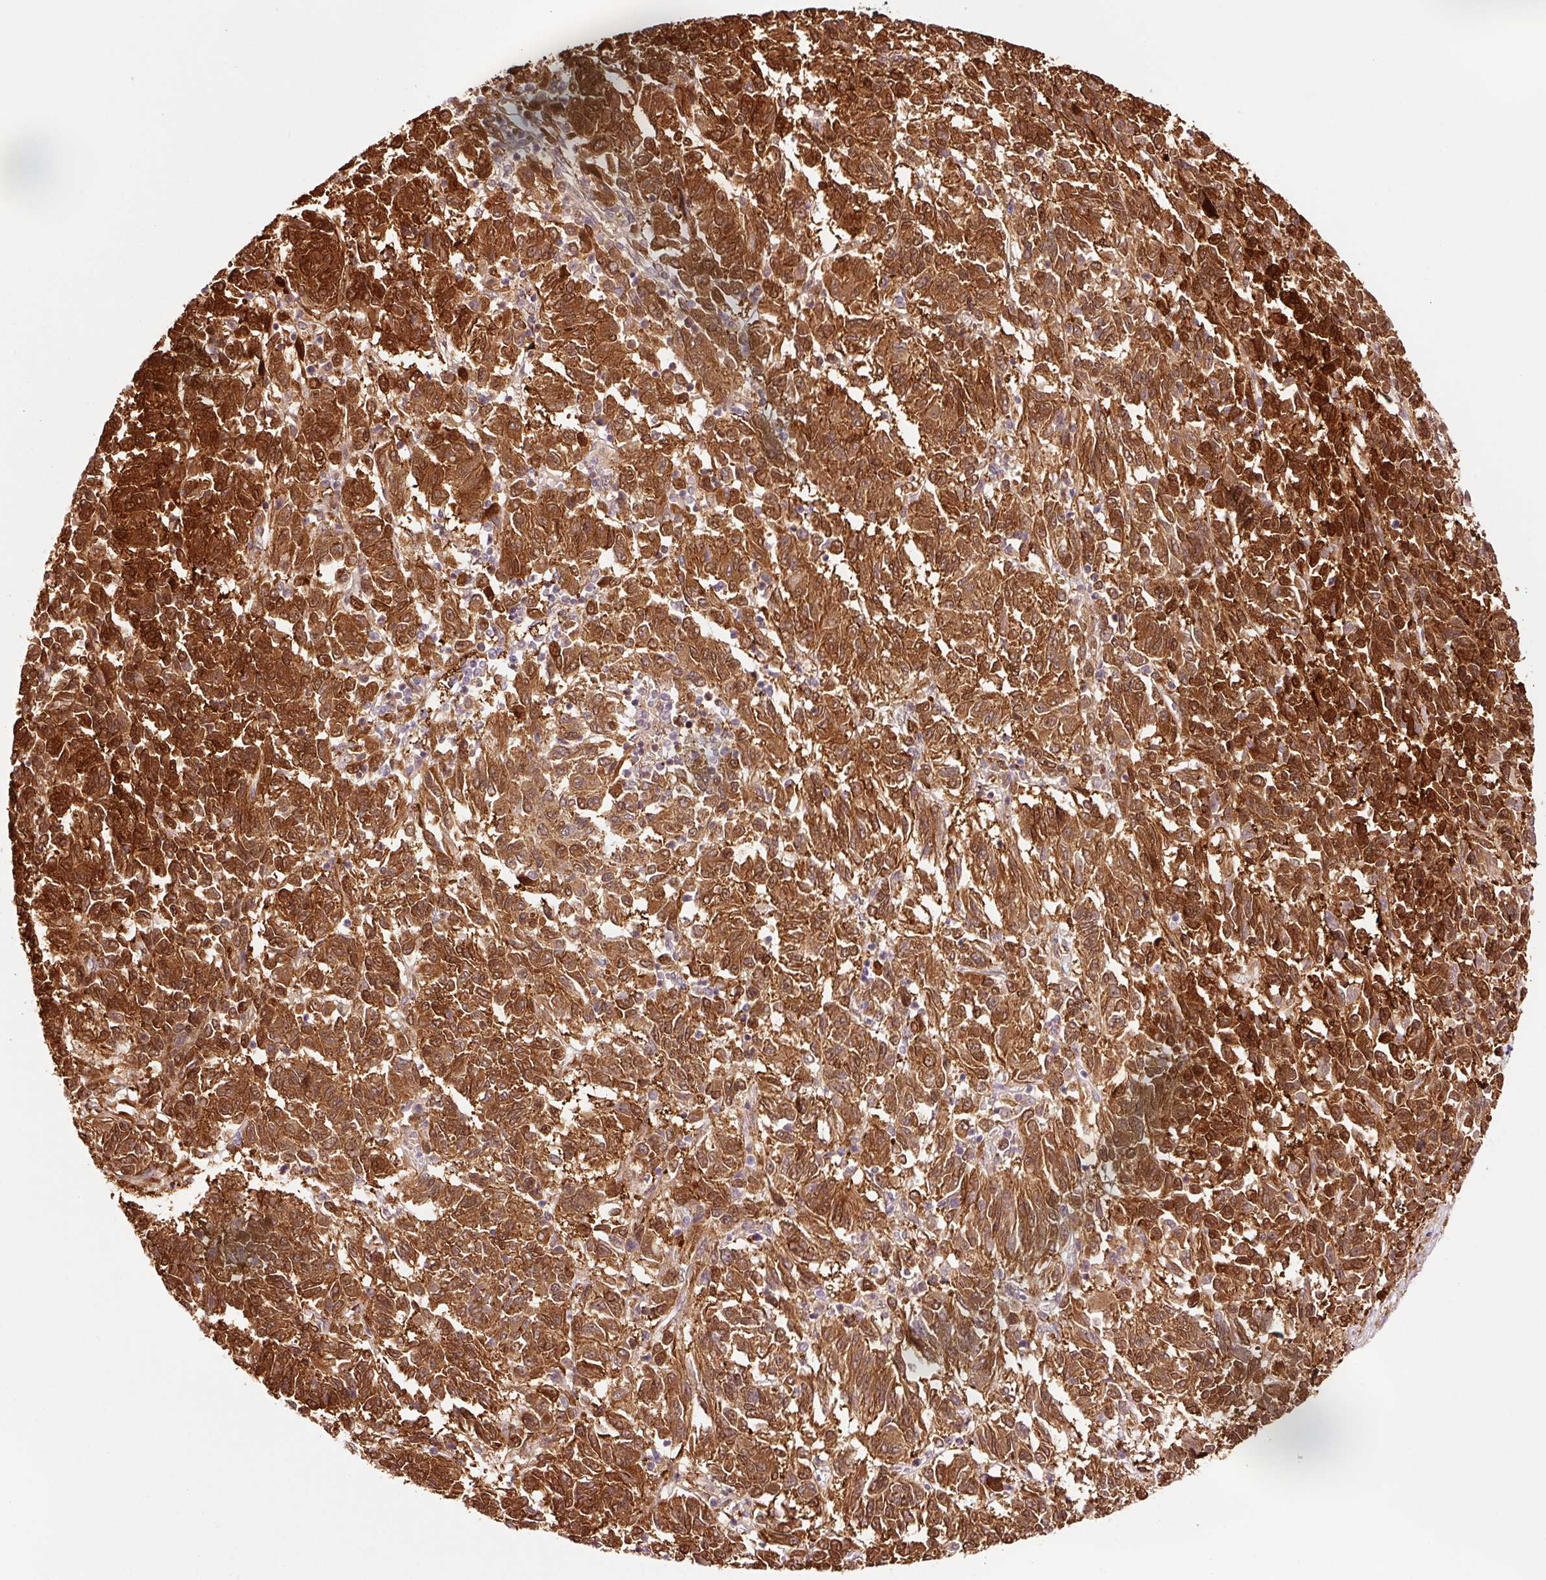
{"staining": {"intensity": "strong", "quantity": ">75%", "location": "cytoplasmic/membranous,nuclear"}, "tissue": "melanoma", "cell_type": "Tumor cells", "image_type": "cancer", "snomed": [{"axis": "morphology", "description": "Malignant melanoma, Metastatic site"}, {"axis": "topography", "description": "Lung"}], "caption": "An IHC histopathology image of tumor tissue is shown. Protein staining in brown highlights strong cytoplasmic/membranous and nuclear positivity in melanoma within tumor cells.", "gene": "FBXL14", "patient": {"sex": "male", "age": 64}}